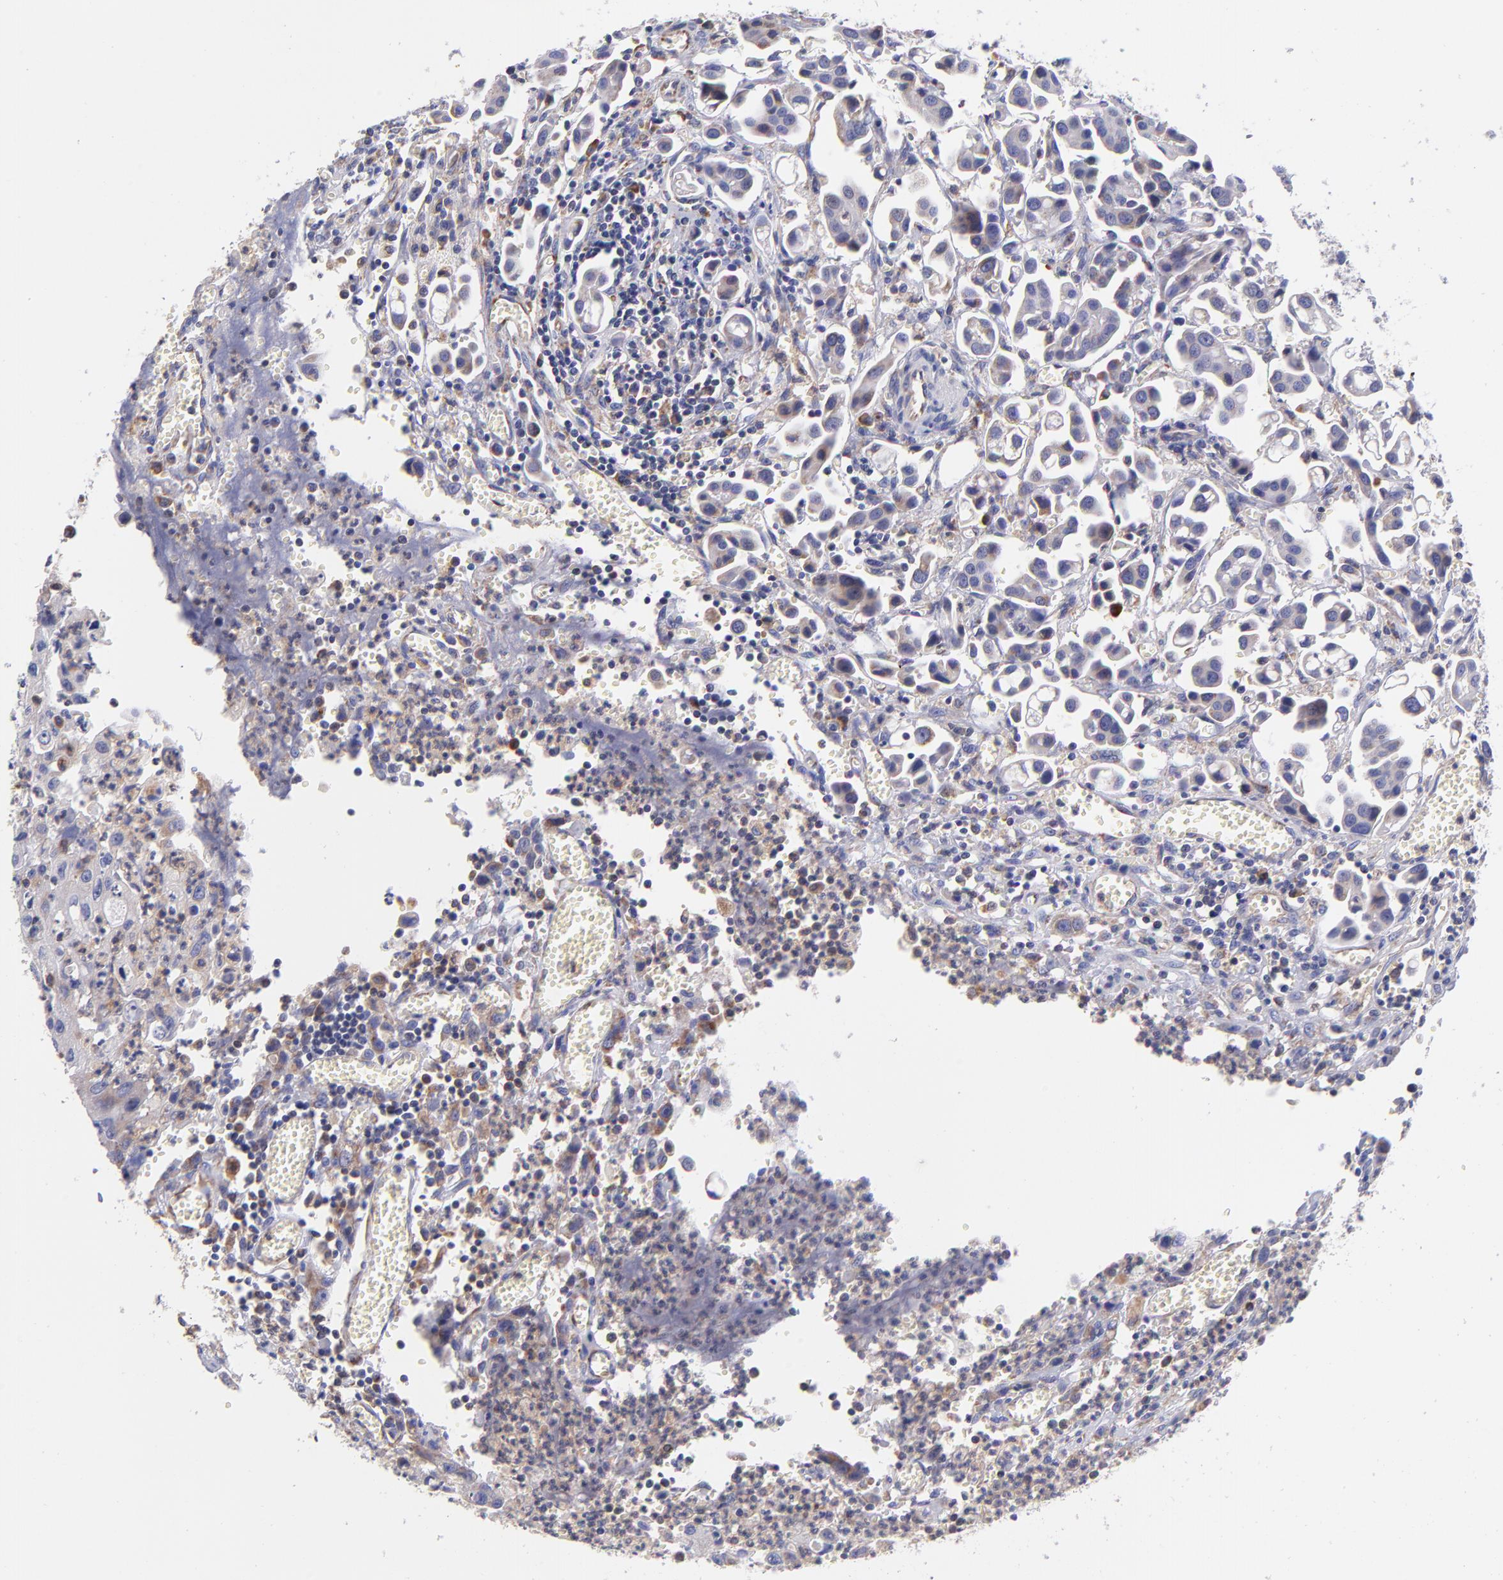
{"staining": {"intensity": "weak", "quantity": ">75%", "location": "cytoplasmic/membranous"}, "tissue": "urothelial cancer", "cell_type": "Tumor cells", "image_type": "cancer", "snomed": [{"axis": "morphology", "description": "Urothelial carcinoma, High grade"}, {"axis": "topography", "description": "Urinary bladder"}], "caption": "Immunohistochemical staining of urothelial cancer reveals low levels of weak cytoplasmic/membranous expression in about >75% of tumor cells.", "gene": "PREX1", "patient": {"sex": "male", "age": 66}}